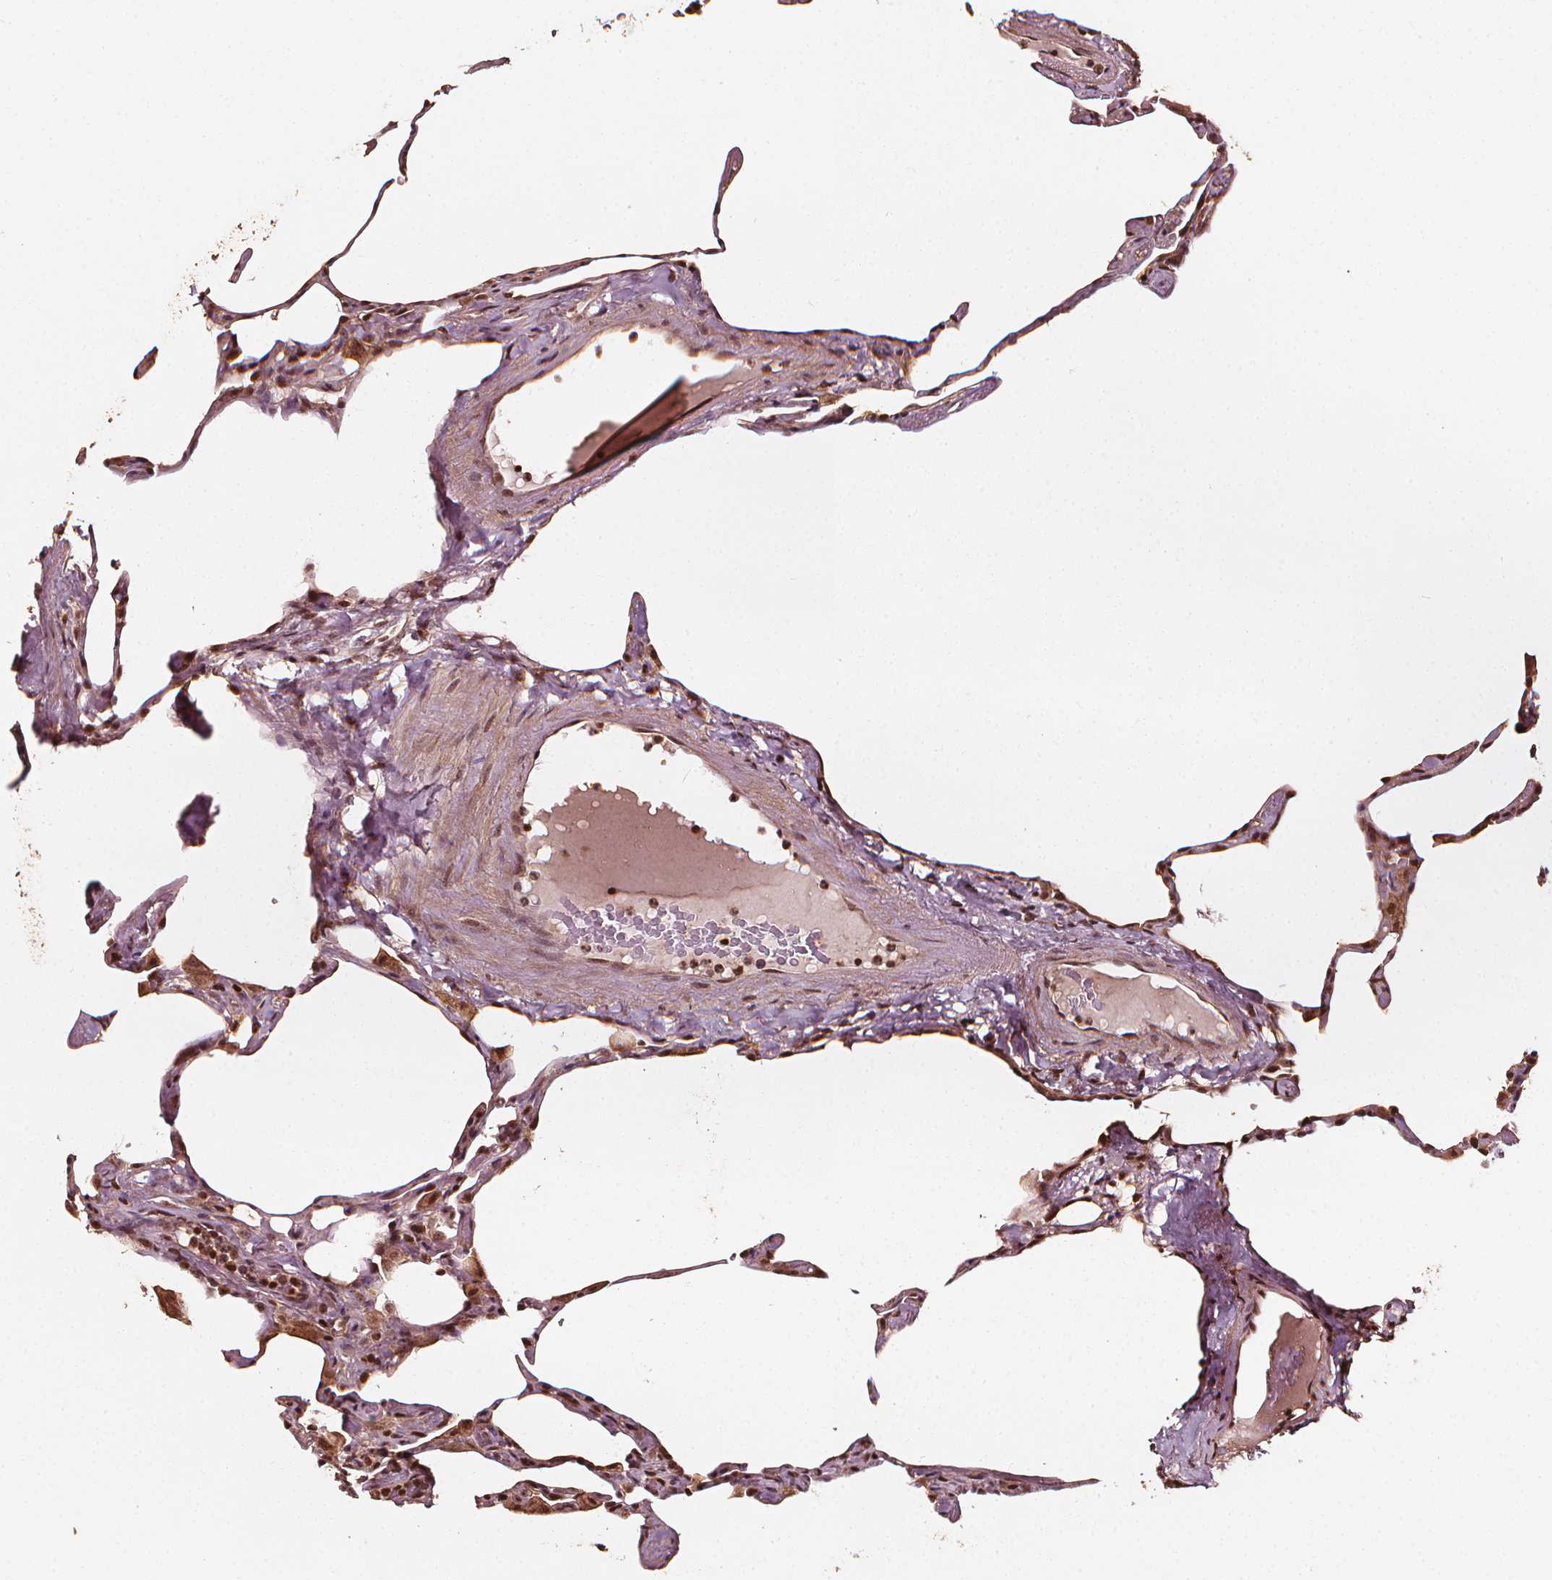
{"staining": {"intensity": "strong", "quantity": "25%-75%", "location": "nuclear"}, "tissue": "lung", "cell_type": "Alveolar cells", "image_type": "normal", "snomed": [{"axis": "morphology", "description": "Normal tissue, NOS"}, {"axis": "topography", "description": "Lung"}], "caption": "A histopathology image showing strong nuclear positivity in approximately 25%-75% of alveolar cells in benign lung, as visualized by brown immunohistochemical staining.", "gene": "EXOSC9", "patient": {"sex": "male", "age": 65}}